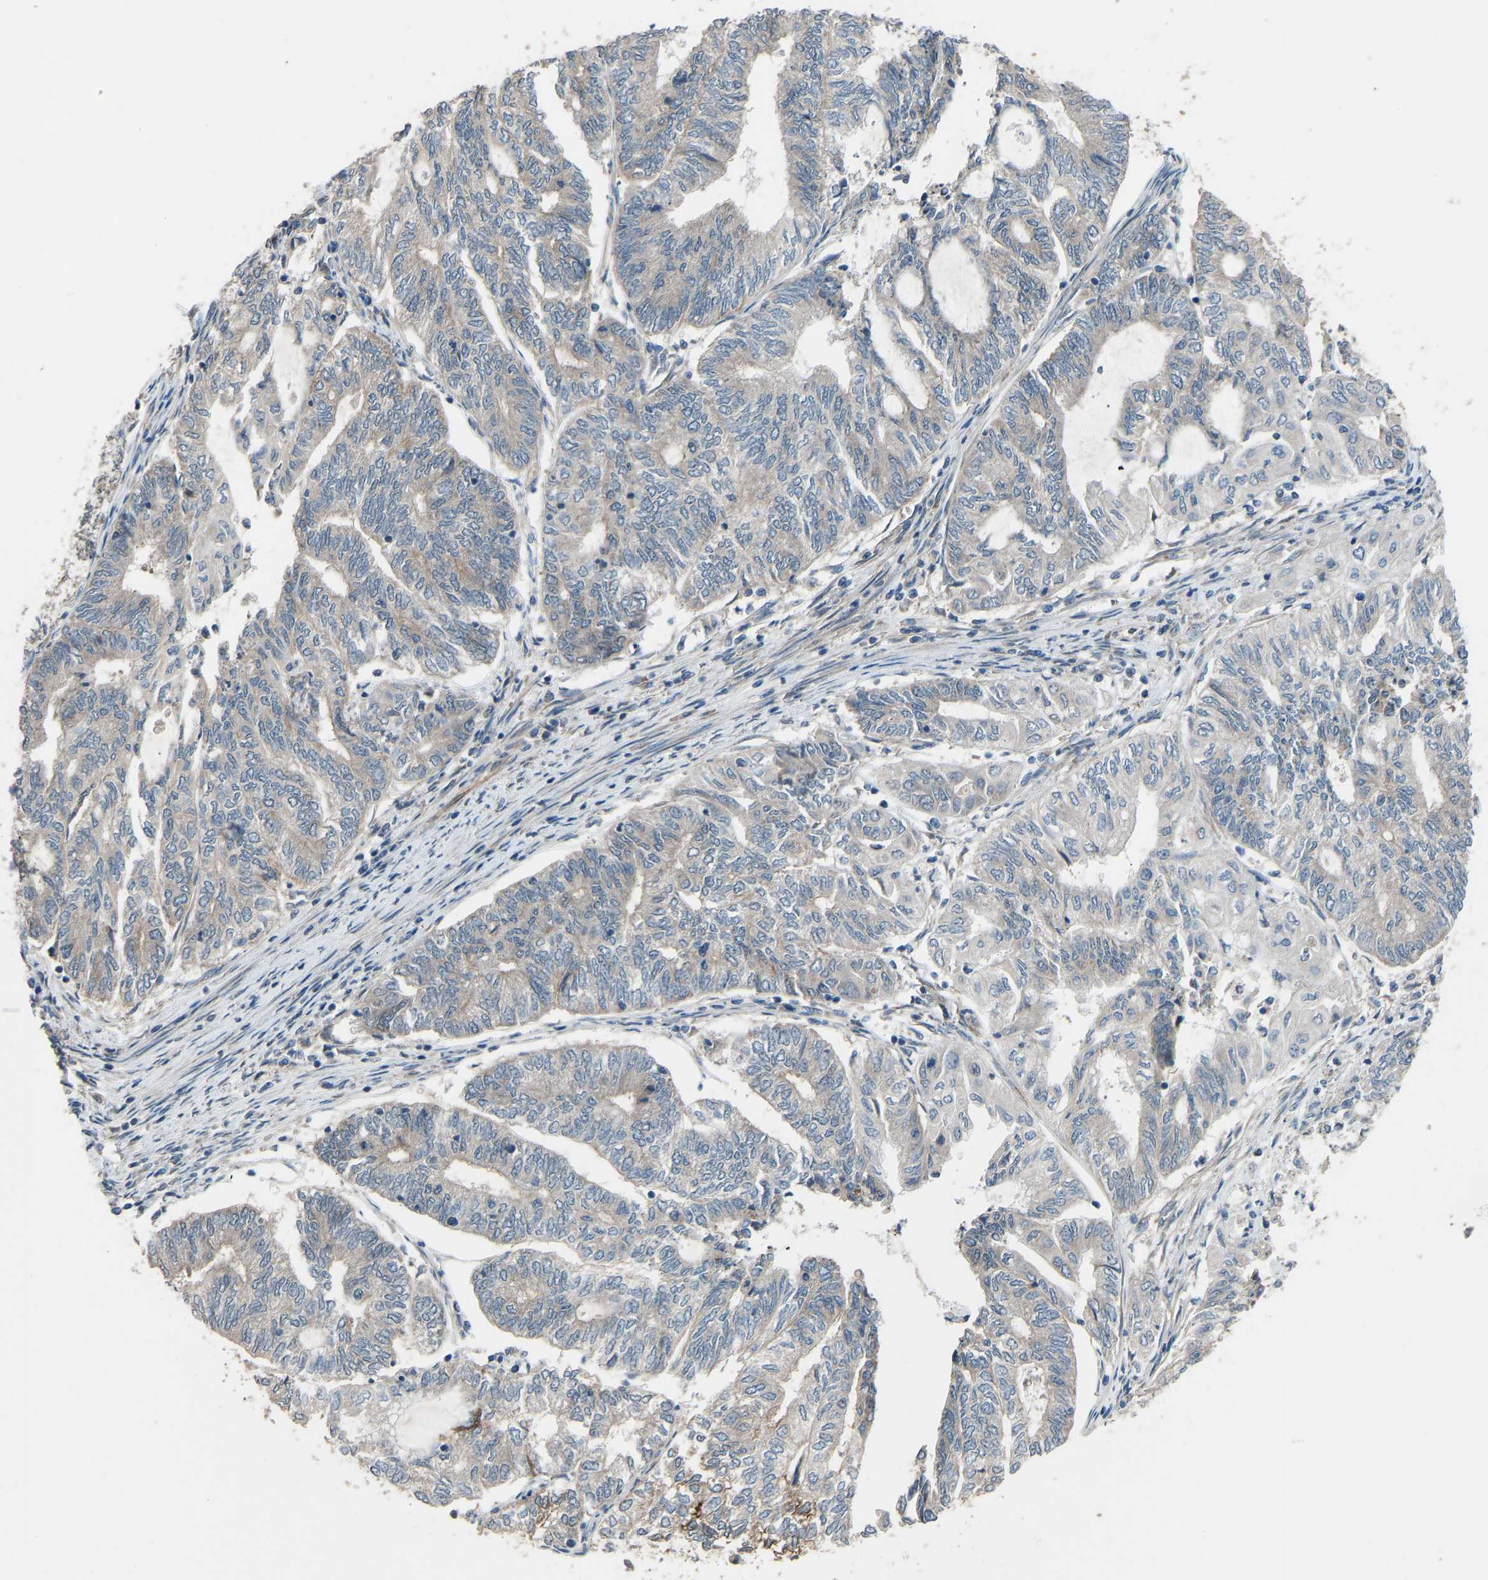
{"staining": {"intensity": "weak", "quantity": "<25%", "location": "cytoplasmic/membranous"}, "tissue": "endometrial cancer", "cell_type": "Tumor cells", "image_type": "cancer", "snomed": [{"axis": "morphology", "description": "Adenocarcinoma, NOS"}, {"axis": "topography", "description": "Uterus"}, {"axis": "topography", "description": "Endometrium"}], "caption": "Immunohistochemistry (IHC) histopathology image of neoplastic tissue: human adenocarcinoma (endometrial) stained with DAB exhibits no significant protein staining in tumor cells. (IHC, brightfield microscopy, high magnification).", "gene": "SLC43A1", "patient": {"sex": "female", "age": 70}}